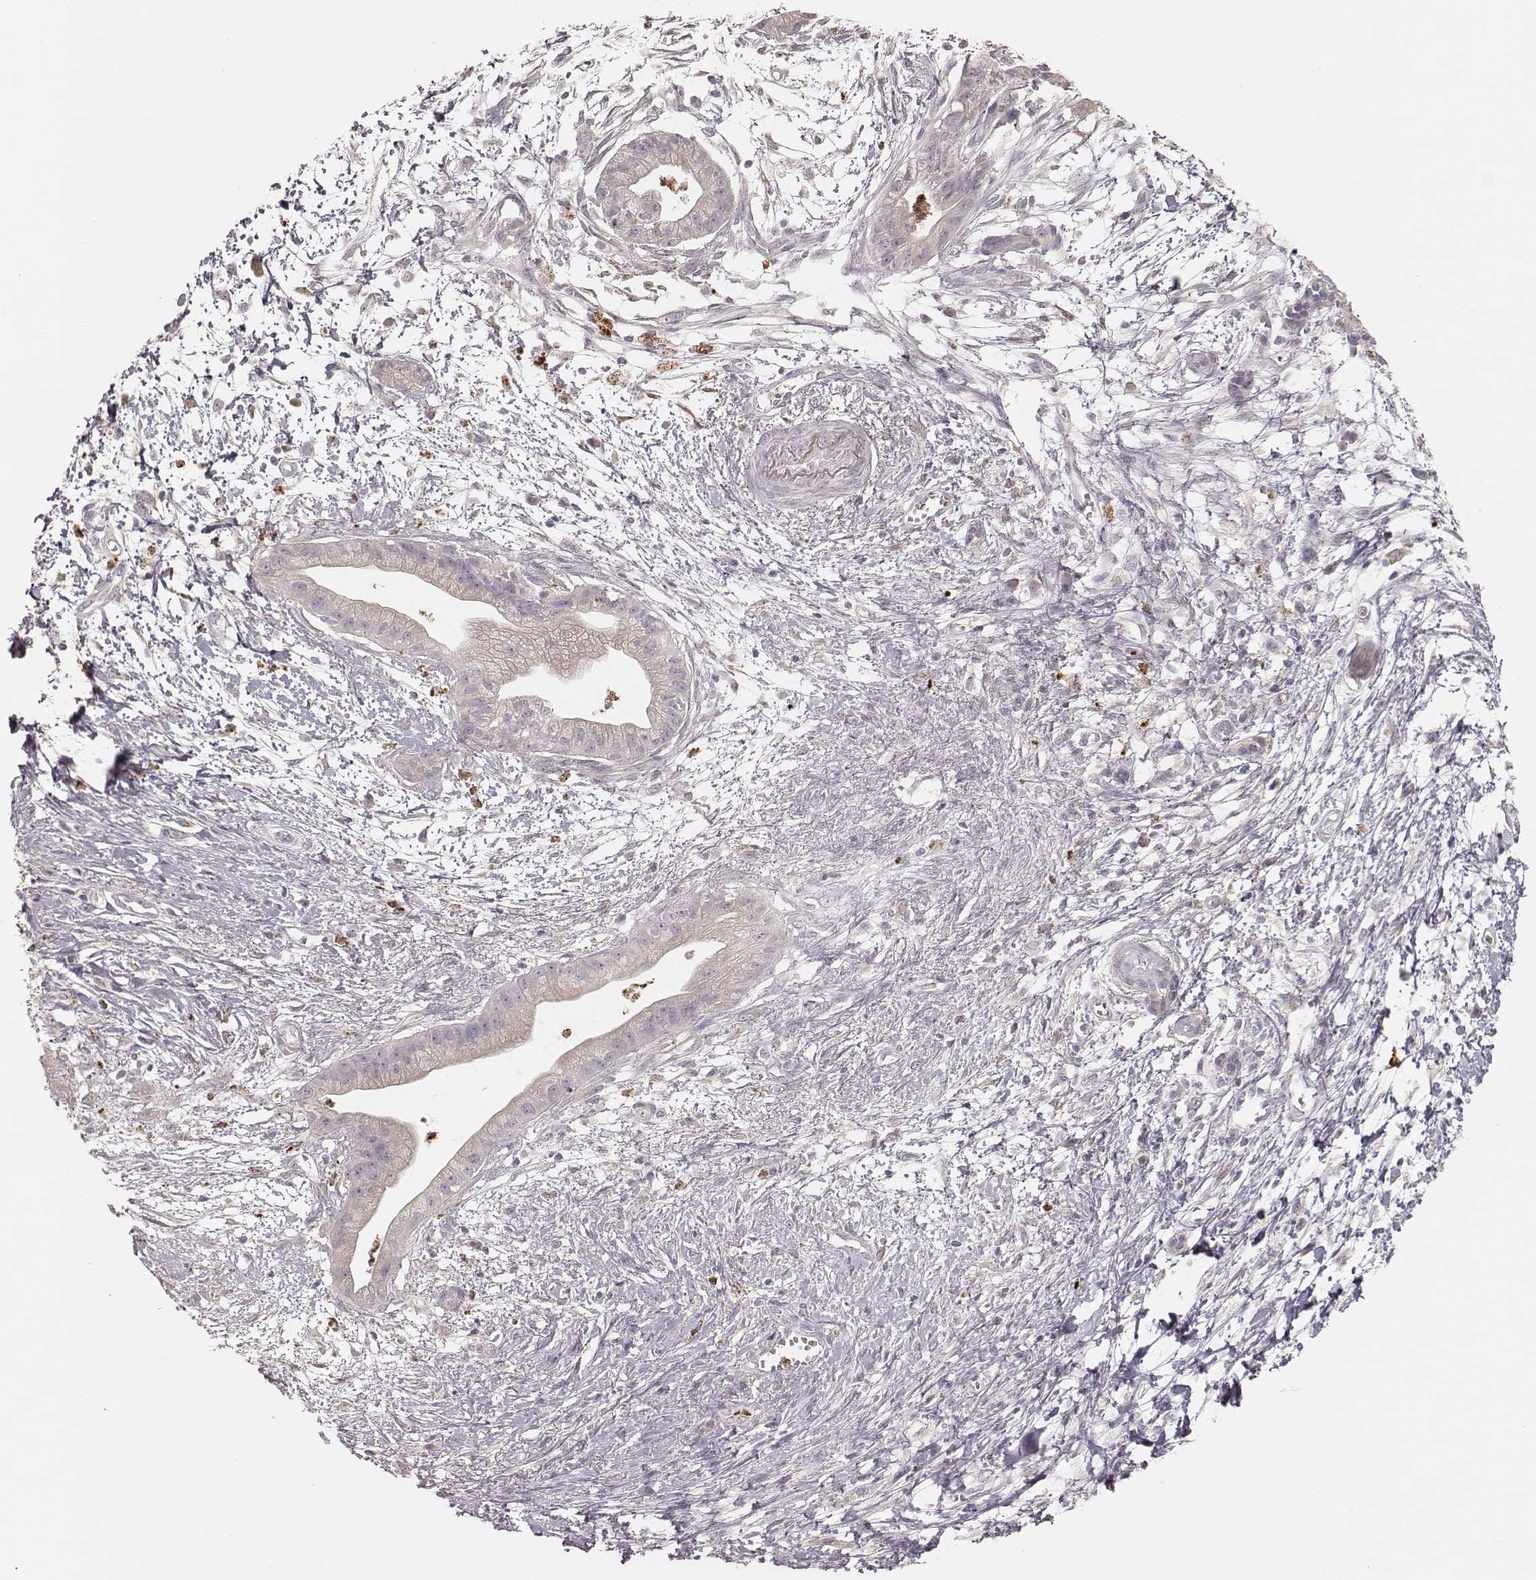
{"staining": {"intensity": "negative", "quantity": "none", "location": "none"}, "tissue": "pancreatic cancer", "cell_type": "Tumor cells", "image_type": "cancer", "snomed": [{"axis": "morphology", "description": "Normal tissue, NOS"}, {"axis": "morphology", "description": "Adenocarcinoma, NOS"}, {"axis": "topography", "description": "Lymph node"}, {"axis": "topography", "description": "Pancreas"}], "caption": "This is an IHC micrograph of adenocarcinoma (pancreatic). There is no staining in tumor cells.", "gene": "ABCA7", "patient": {"sex": "female", "age": 58}}